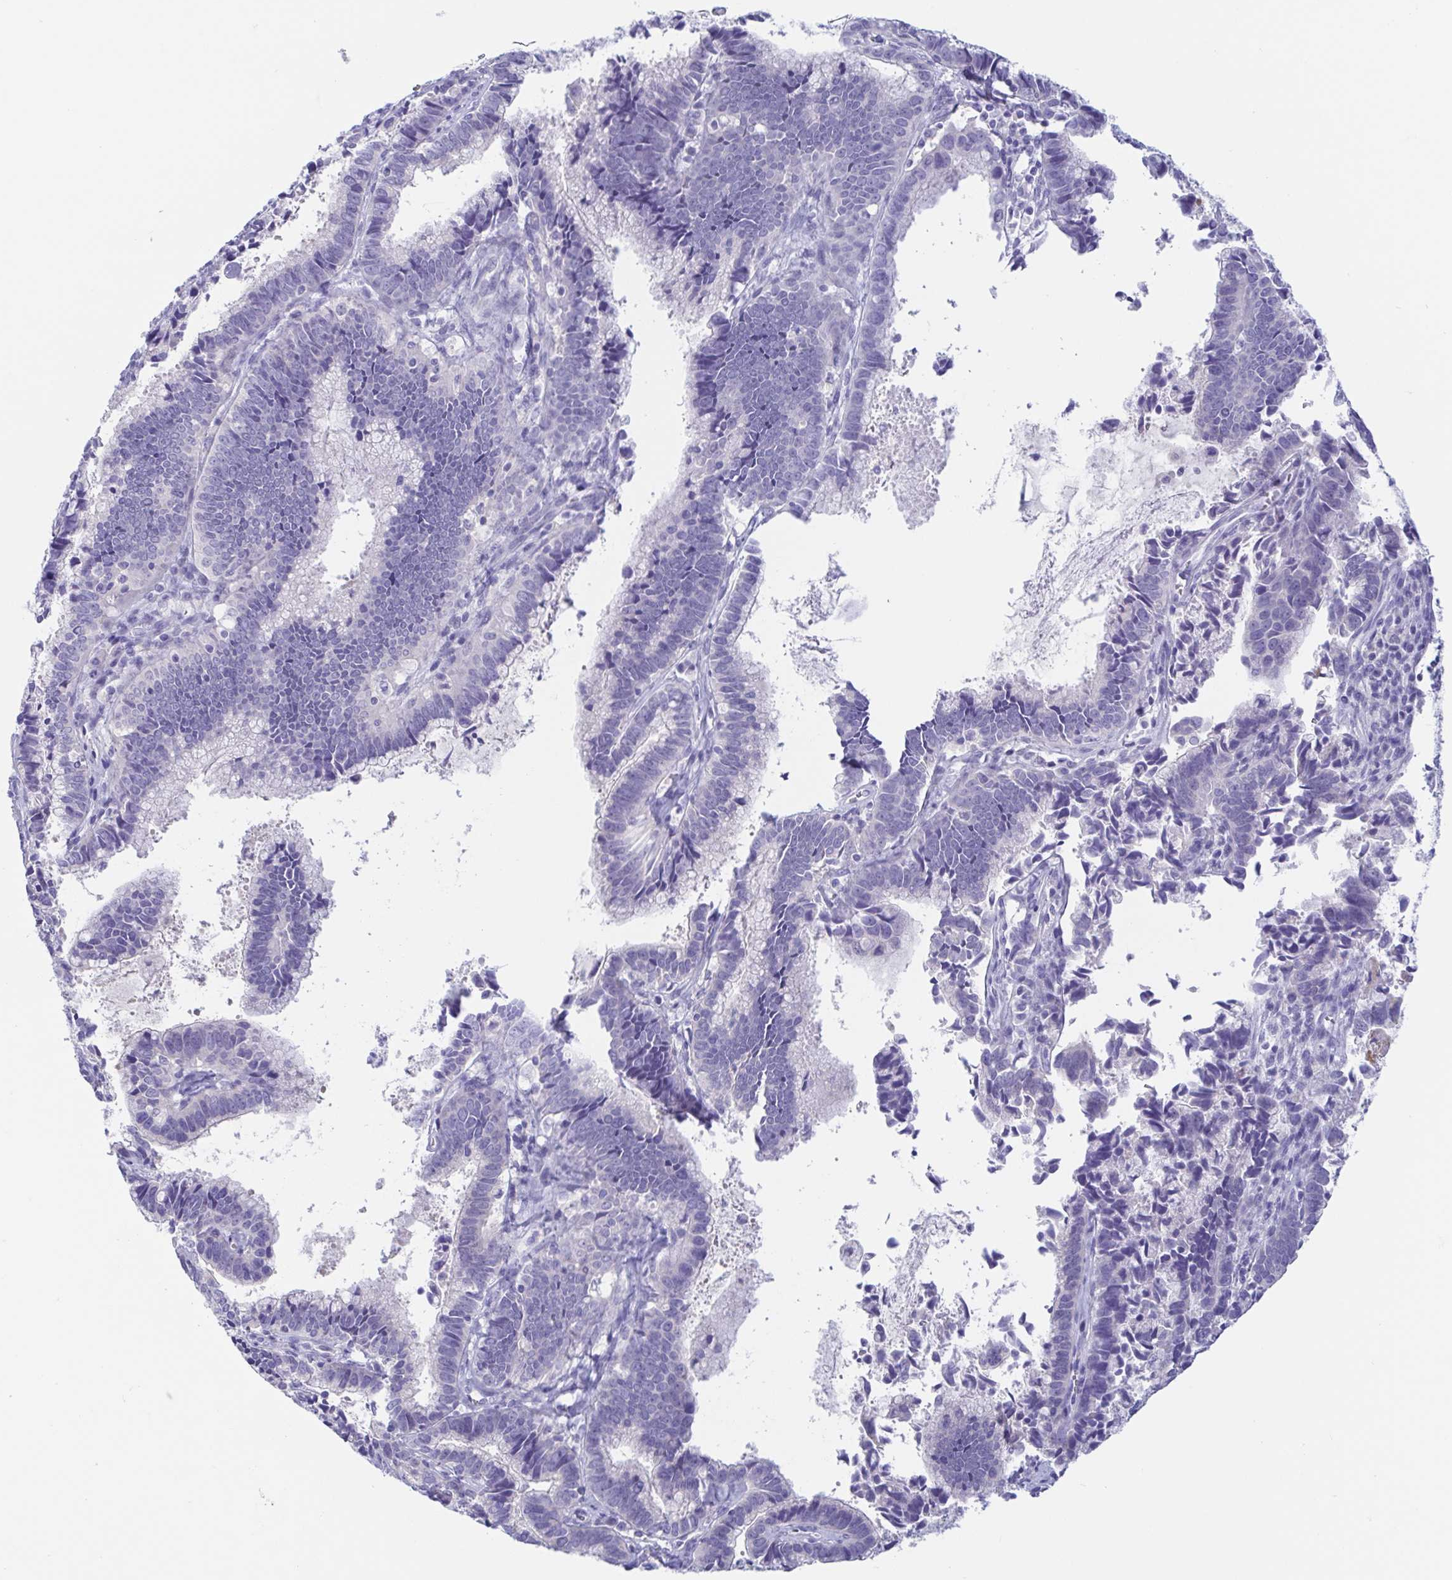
{"staining": {"intensity": "negative", "quantity": "none", "location": "none"}, "tissue": "cervical cancer", "cell_type": "Tumor cells", "image_type": "cancer", "snomed": [{"axis": "morphology", "description": "Adenocarcinoma, NOS"}, {"axis": "topography", "description": "Cervix"}], "caption": "The immunohistochemistry (IHC) histopathology image has no significant expression in tumor cells of cervical cancer tissue.", "gene": "TREH", "patient": {"sex": "female", "age": 61}}